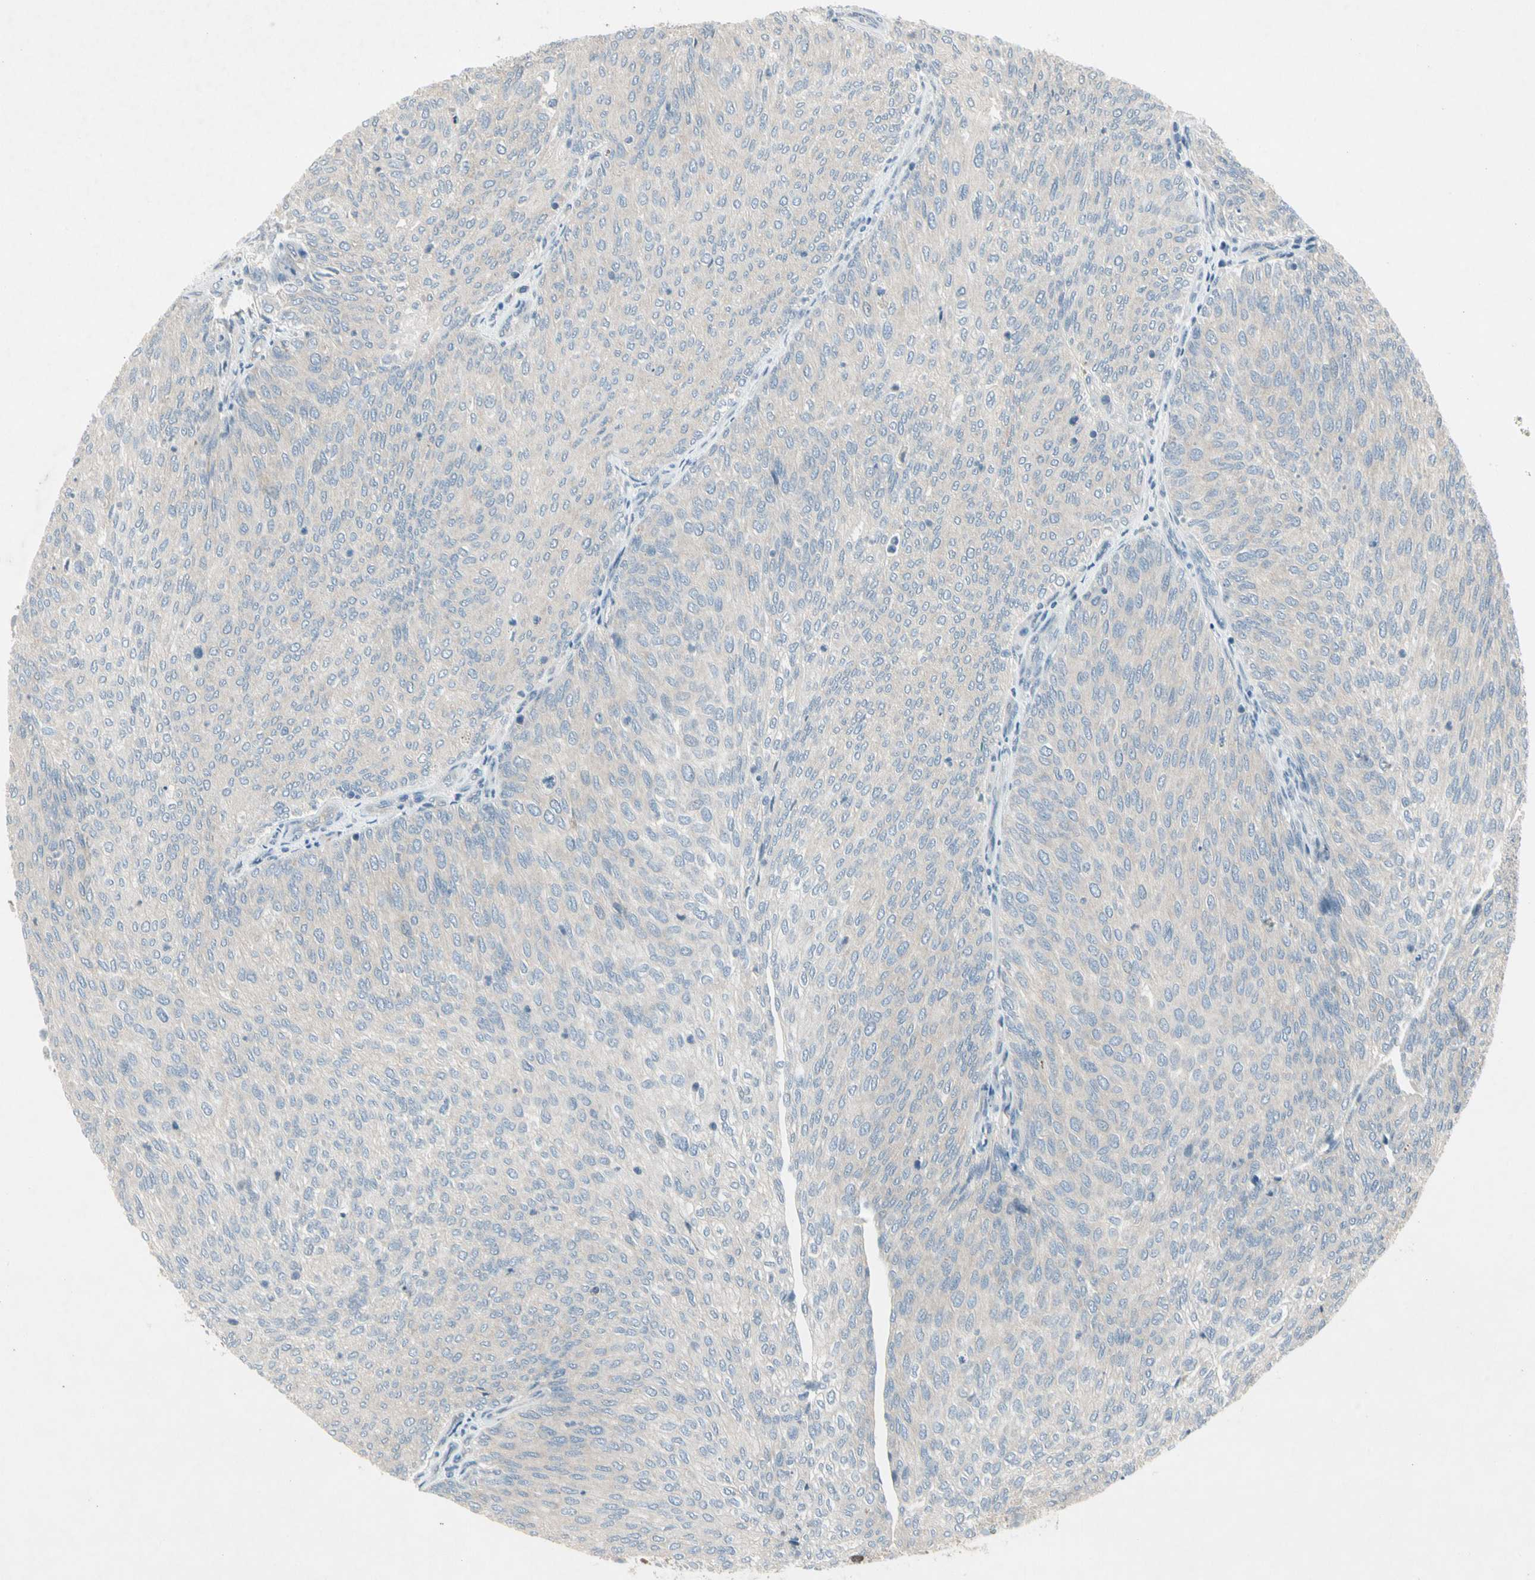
{"staining": {"intensity": "weak", "quantity": "25%-75%", "location": "cytoplasmic/membranous"}, "tissue": "urothelial cancer", "cell_type": "Tumor cells", "image_type": "cancer", "snomed": [{"axis": "morphology", "description": "Urothelial carcinoma, Low grade"}, {"axis": "topography", "description": "Urinary bladder"}], "caption": "About 25%-75% of tumor cells in low-grade urothelial carcinoma show weak cytoplasmic/membranous protein positivity as visualized by brown immunohistochemical staining.", "gene": "PANK2", "patient": {"sex": "female", "age": 79}}